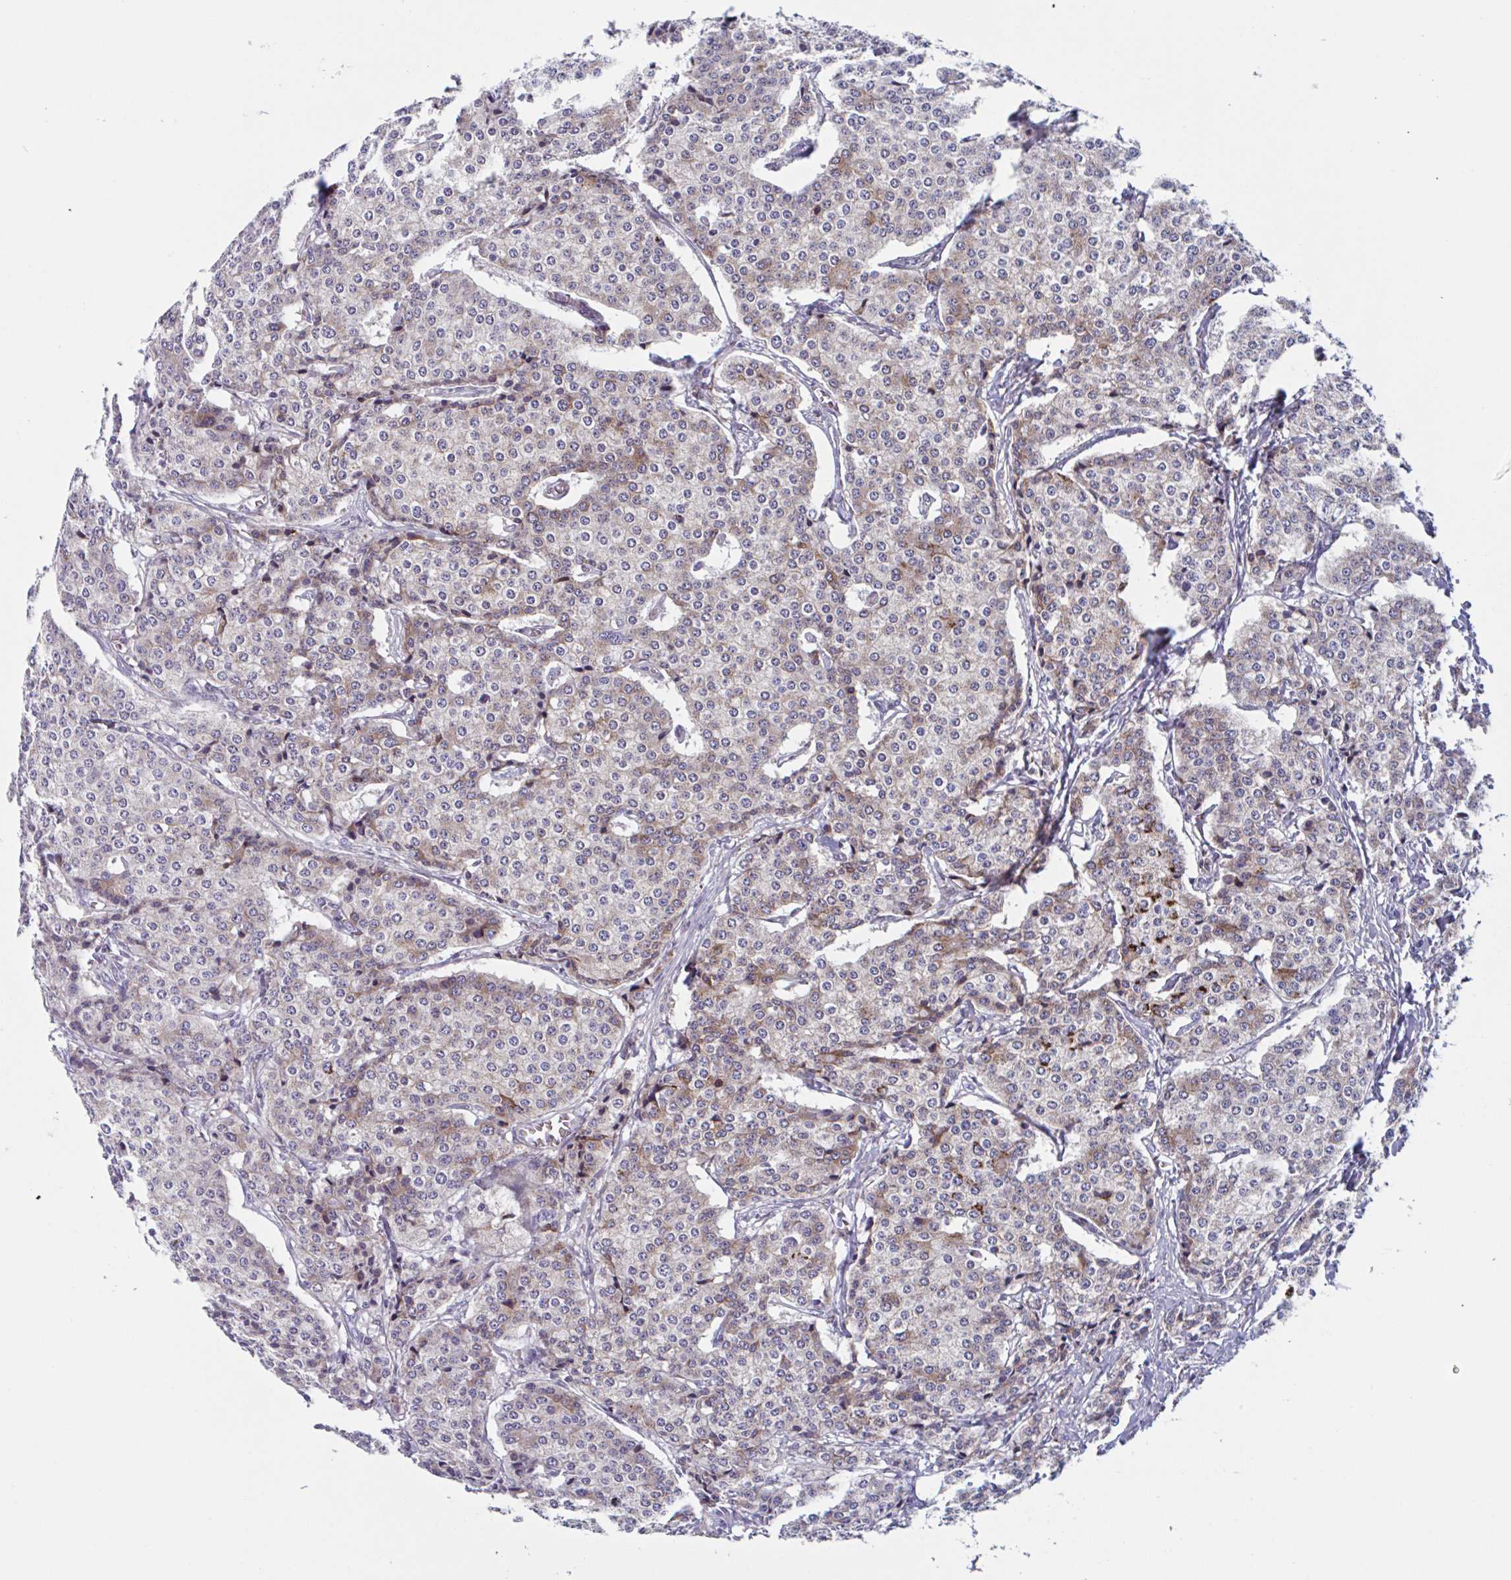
{"staining": {"intensity": "moderate", "quantity": "25%-75%", "location": "cytoplasmic/membranous"}, "tissue": "carcinoid", "cell_type": "Tumor cells", "image_type": "cancer", "snomed": [{"axis": "morphology", "description": "Carcinoid, malignant, NOS"}, {"axis": "topography", "description": "Small intestine"}], "caption": "Immunohistochemistry (IHC) histopathology image of carcinoid (malignant) stained for a protein (brown), which shows medium levels of moderate cytoplasmic/membranous positivity in about 25%-75% of tumor cells.", "gene": "RFK", "patient": {"sex": "female", "age": 64}}